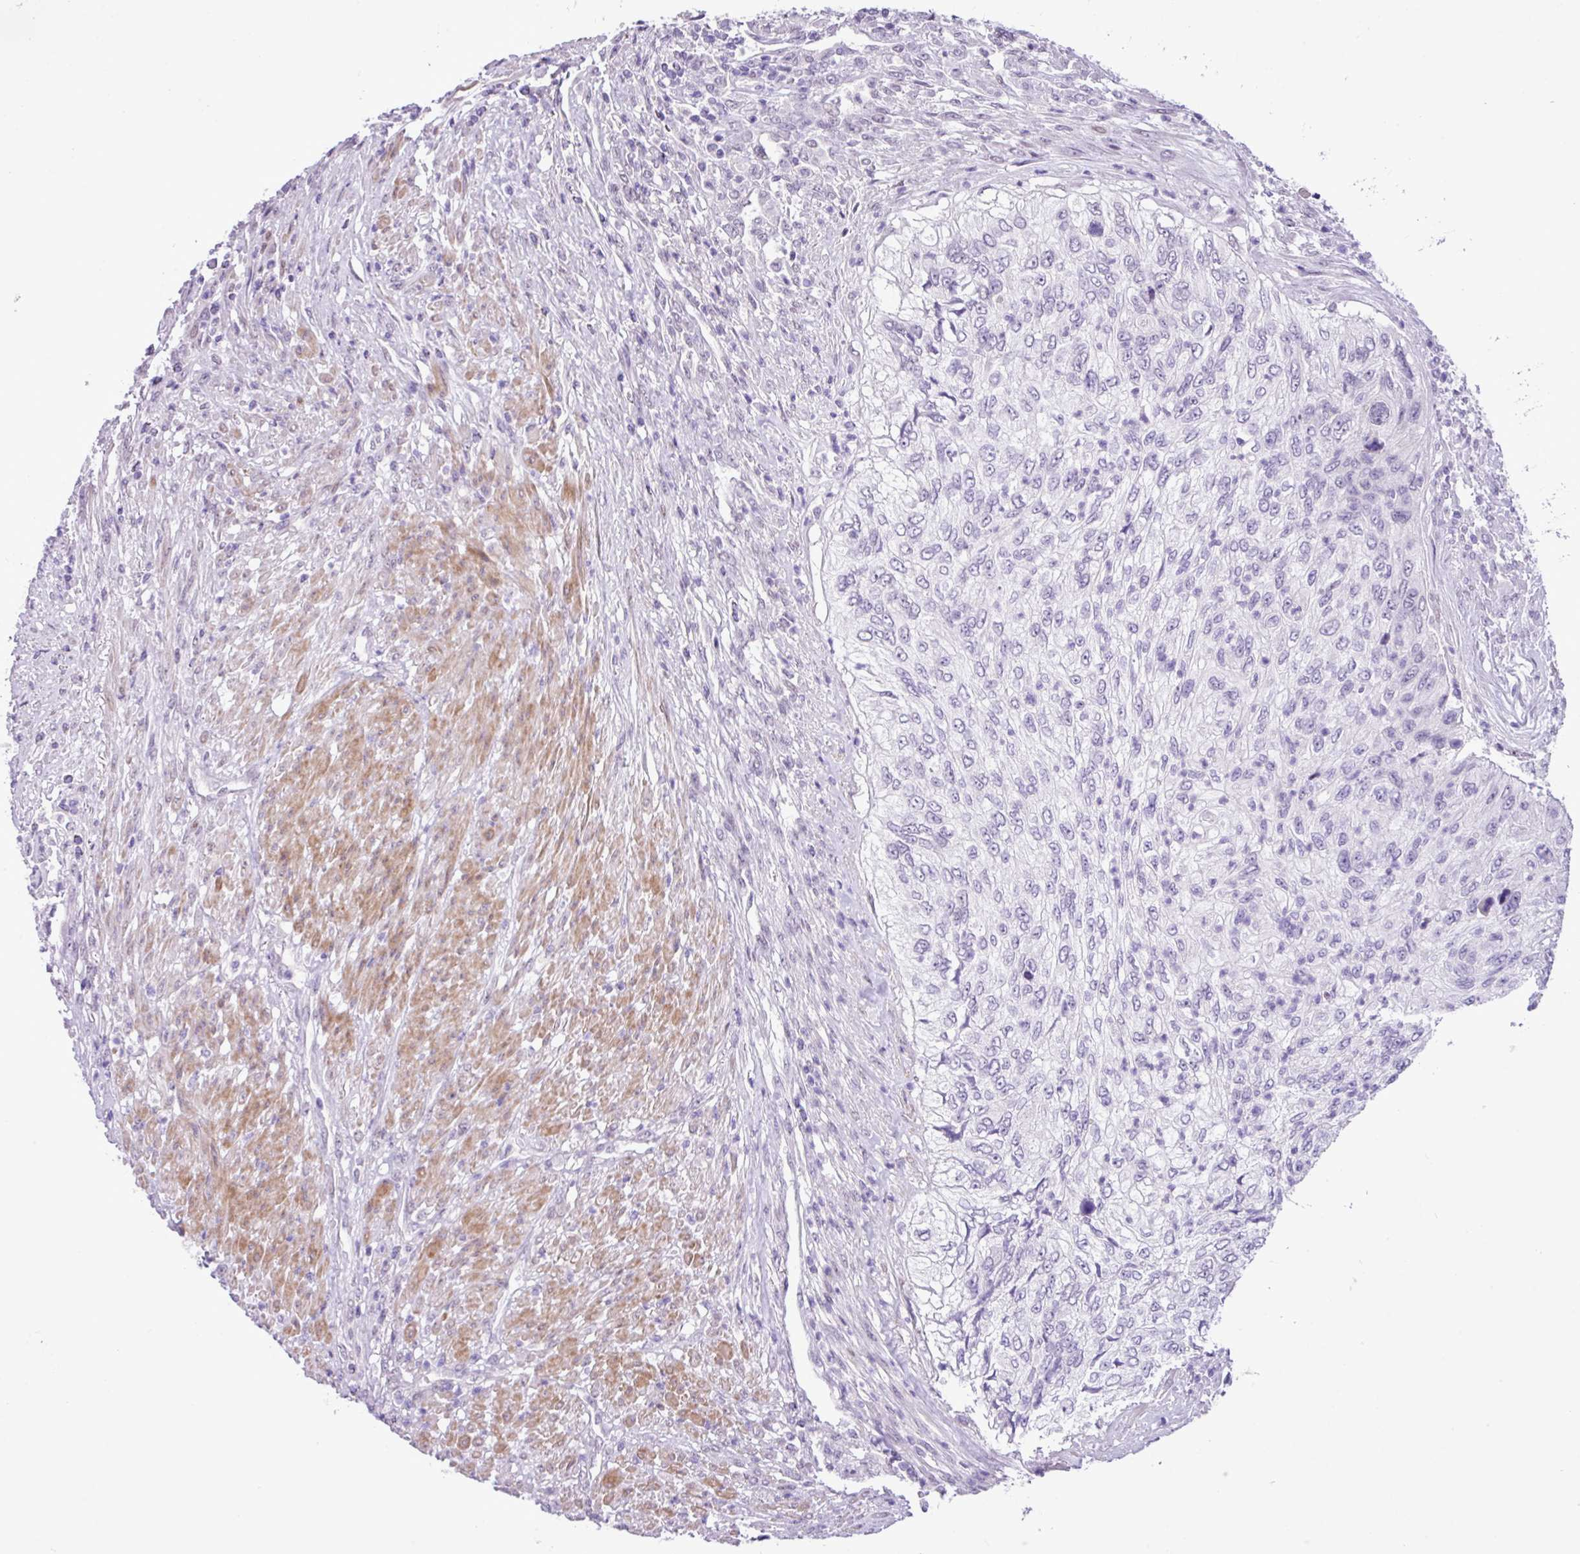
{"staining": {"intensity": "negative", "quantity": "none", "location": "none"}, "tissue": "urothelial cancer", "cell_type": "Tumor cells", "image_type": "cancer", "snomed": [{"axis": "morphology", "description": "Urothelial carcinoma, High grade"}, {"axis": "topography", "description": "Urinary bladder"}], "caption": "IHC of urothelial carcinoma (high-grade) exhibits no staining in tumor cells.", "gene": "YLPM1", "patient": {"sex": "female", "age": 60}}